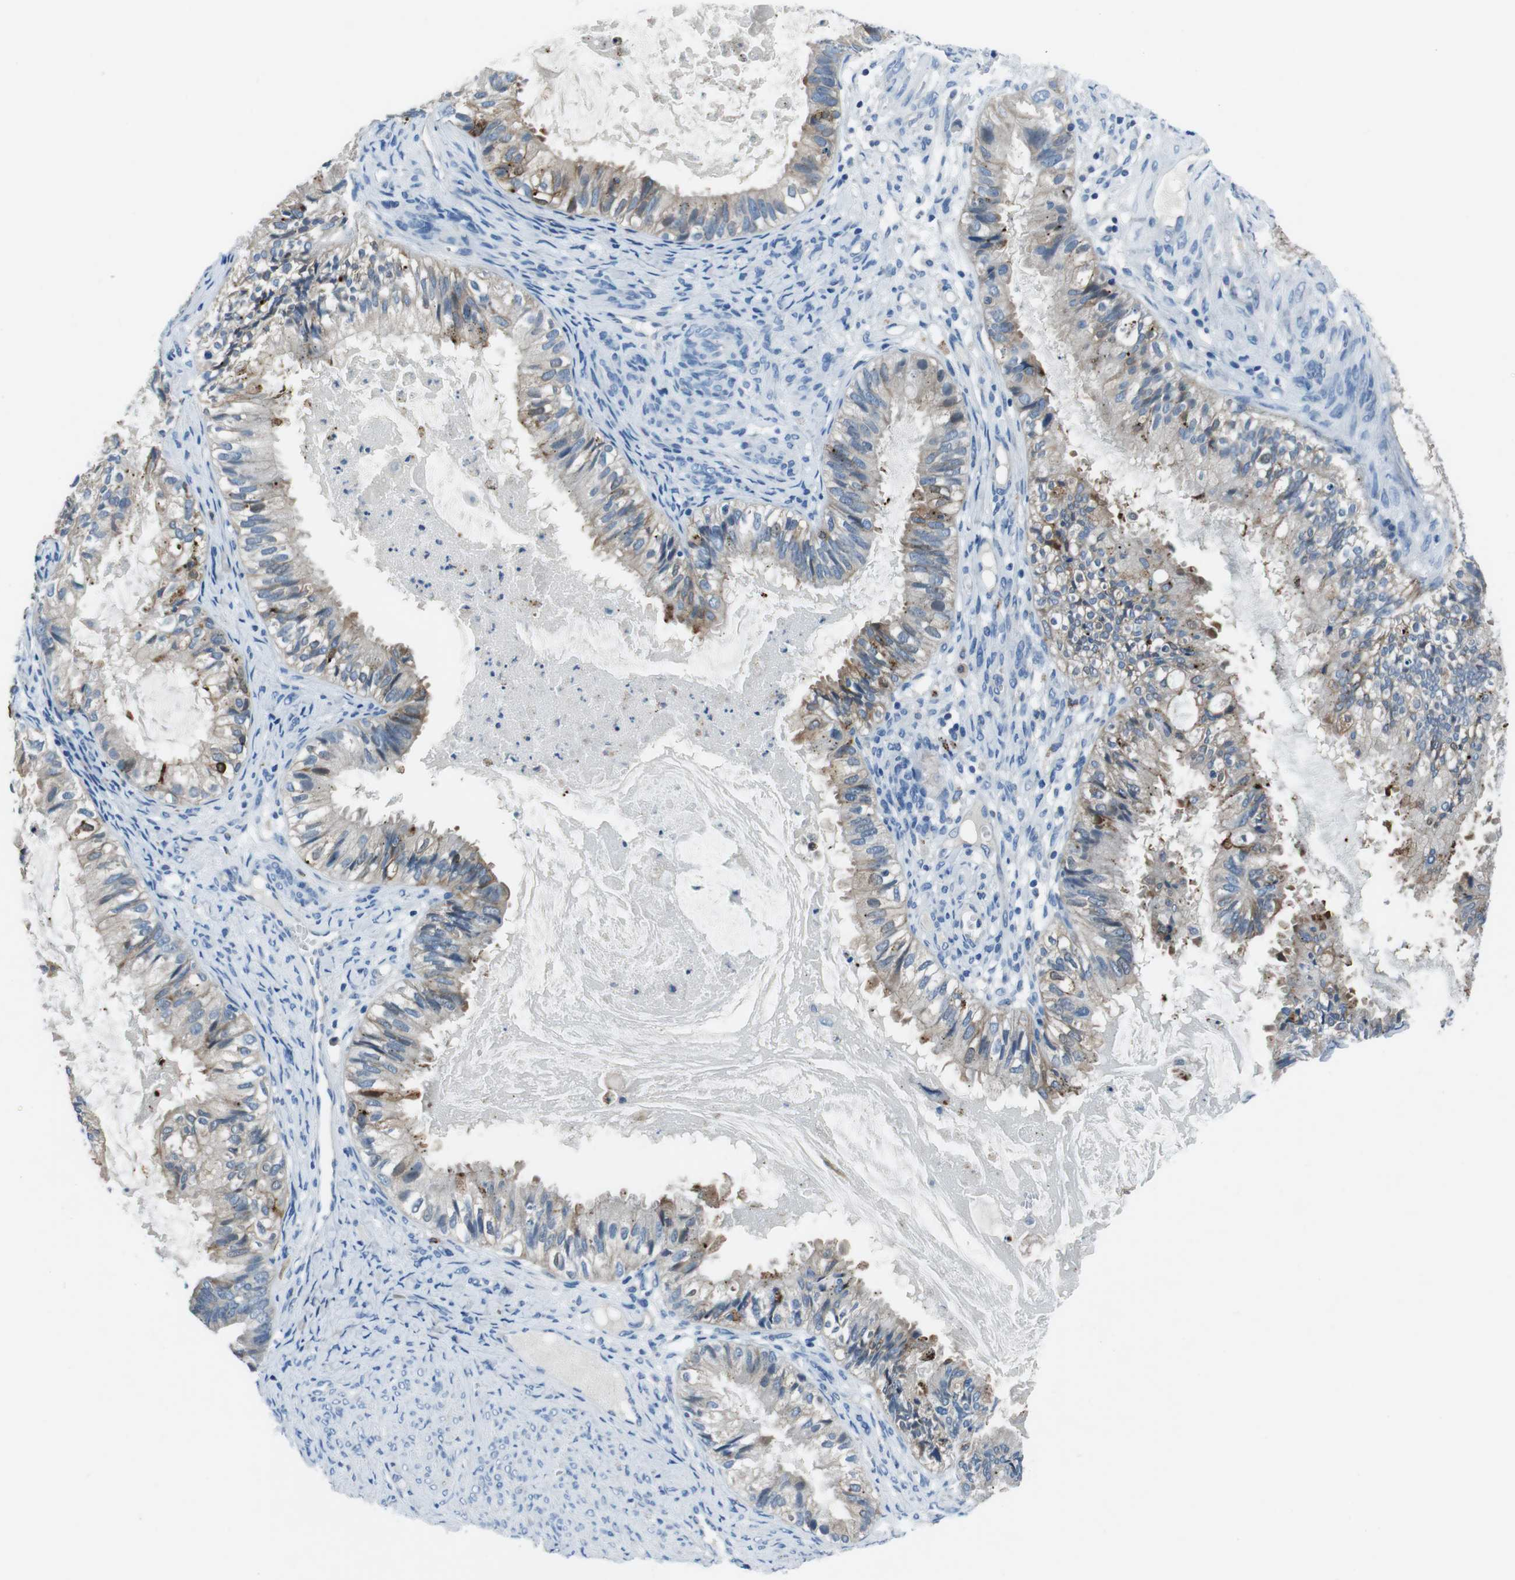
{"staining": {"intensity": "moderate", "quantity": "<25%", "location": "cytoplasmic/membranous"}, "tissue": "cervical cancer", "cell_type": "Tumor cells", "image_type": "cancer", "snomed": [{"axis": "morphology", "description": "Normal tissue, NOS"}, {"axis": "morphology", "description": "Adenocarcinoma, NOS"}, {"axis": "topography", "description": "Cervix"}, {"axis": "topography", "description": "Endometrium"}], "caption": "Immunohistochemical staining of cervical adenocarcinoma displays low levels of moderate cytoplasmic/membranous protein expression in approximately <25% of tumor cells.", "gene": "TULP3", "patient": {"sex": "female", "age": 86}}